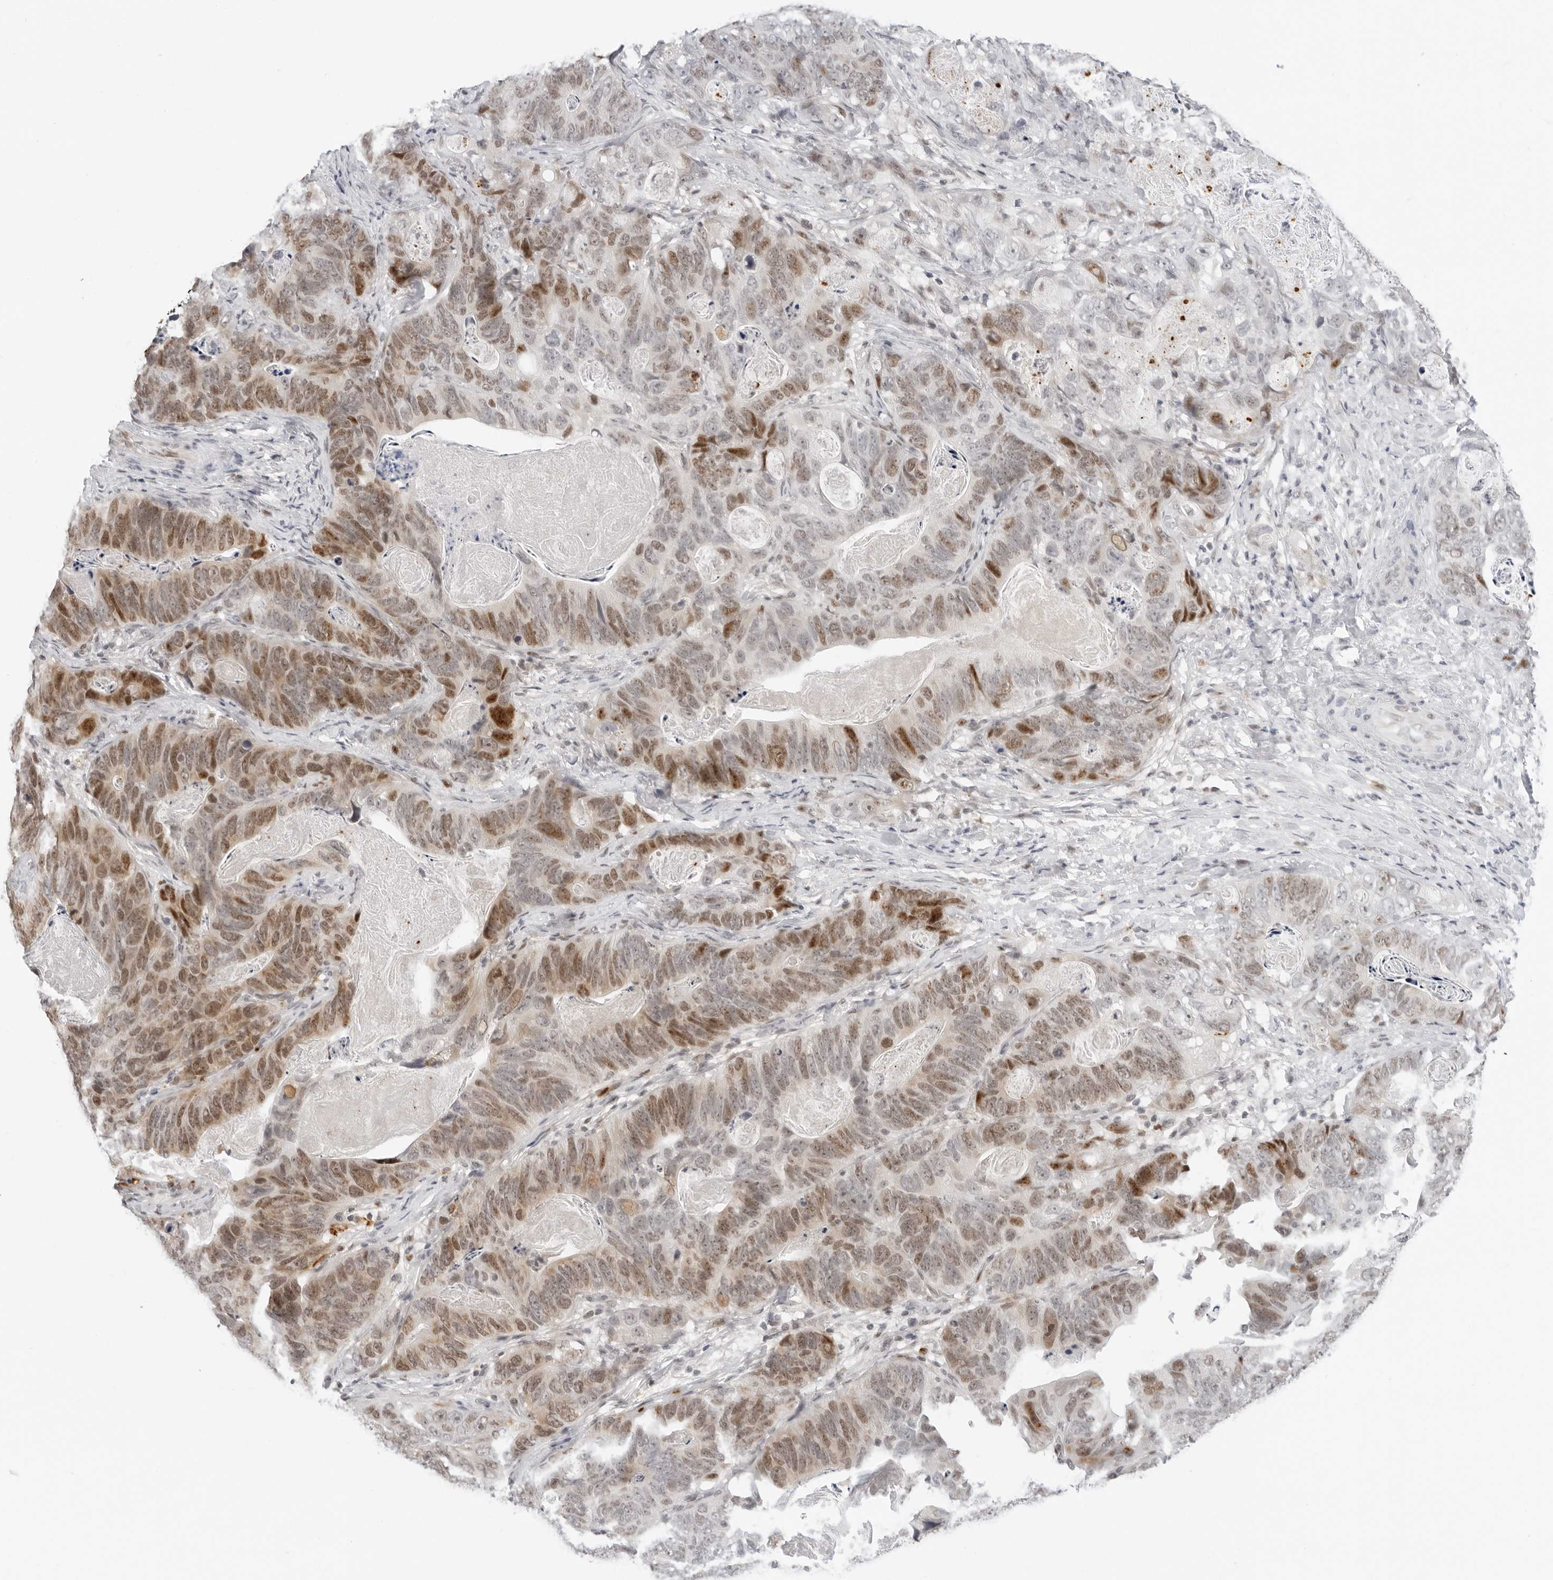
{"staining": {"intensity": "moderate", "quantity": ">75%", "location": "nuclear"}, "tissue": "stomach cancer", "cell_type": "Tumor cells", "image_type": "cancer", "snomed": [{"axis": "morphology", "description": "Normal tissue, NOS"}, {"axis": "morphology", "description": "Adenocarcinoma, NOS"}, {"axis": "topography", "description": "Stomach"}], "caption": "Moderate nuclear positivity for a protein is present in about >75% of tumor cells of stomach cancer using IHC.", "gene": "MSH6", "patient": {"sex": "female", "age": 89}}